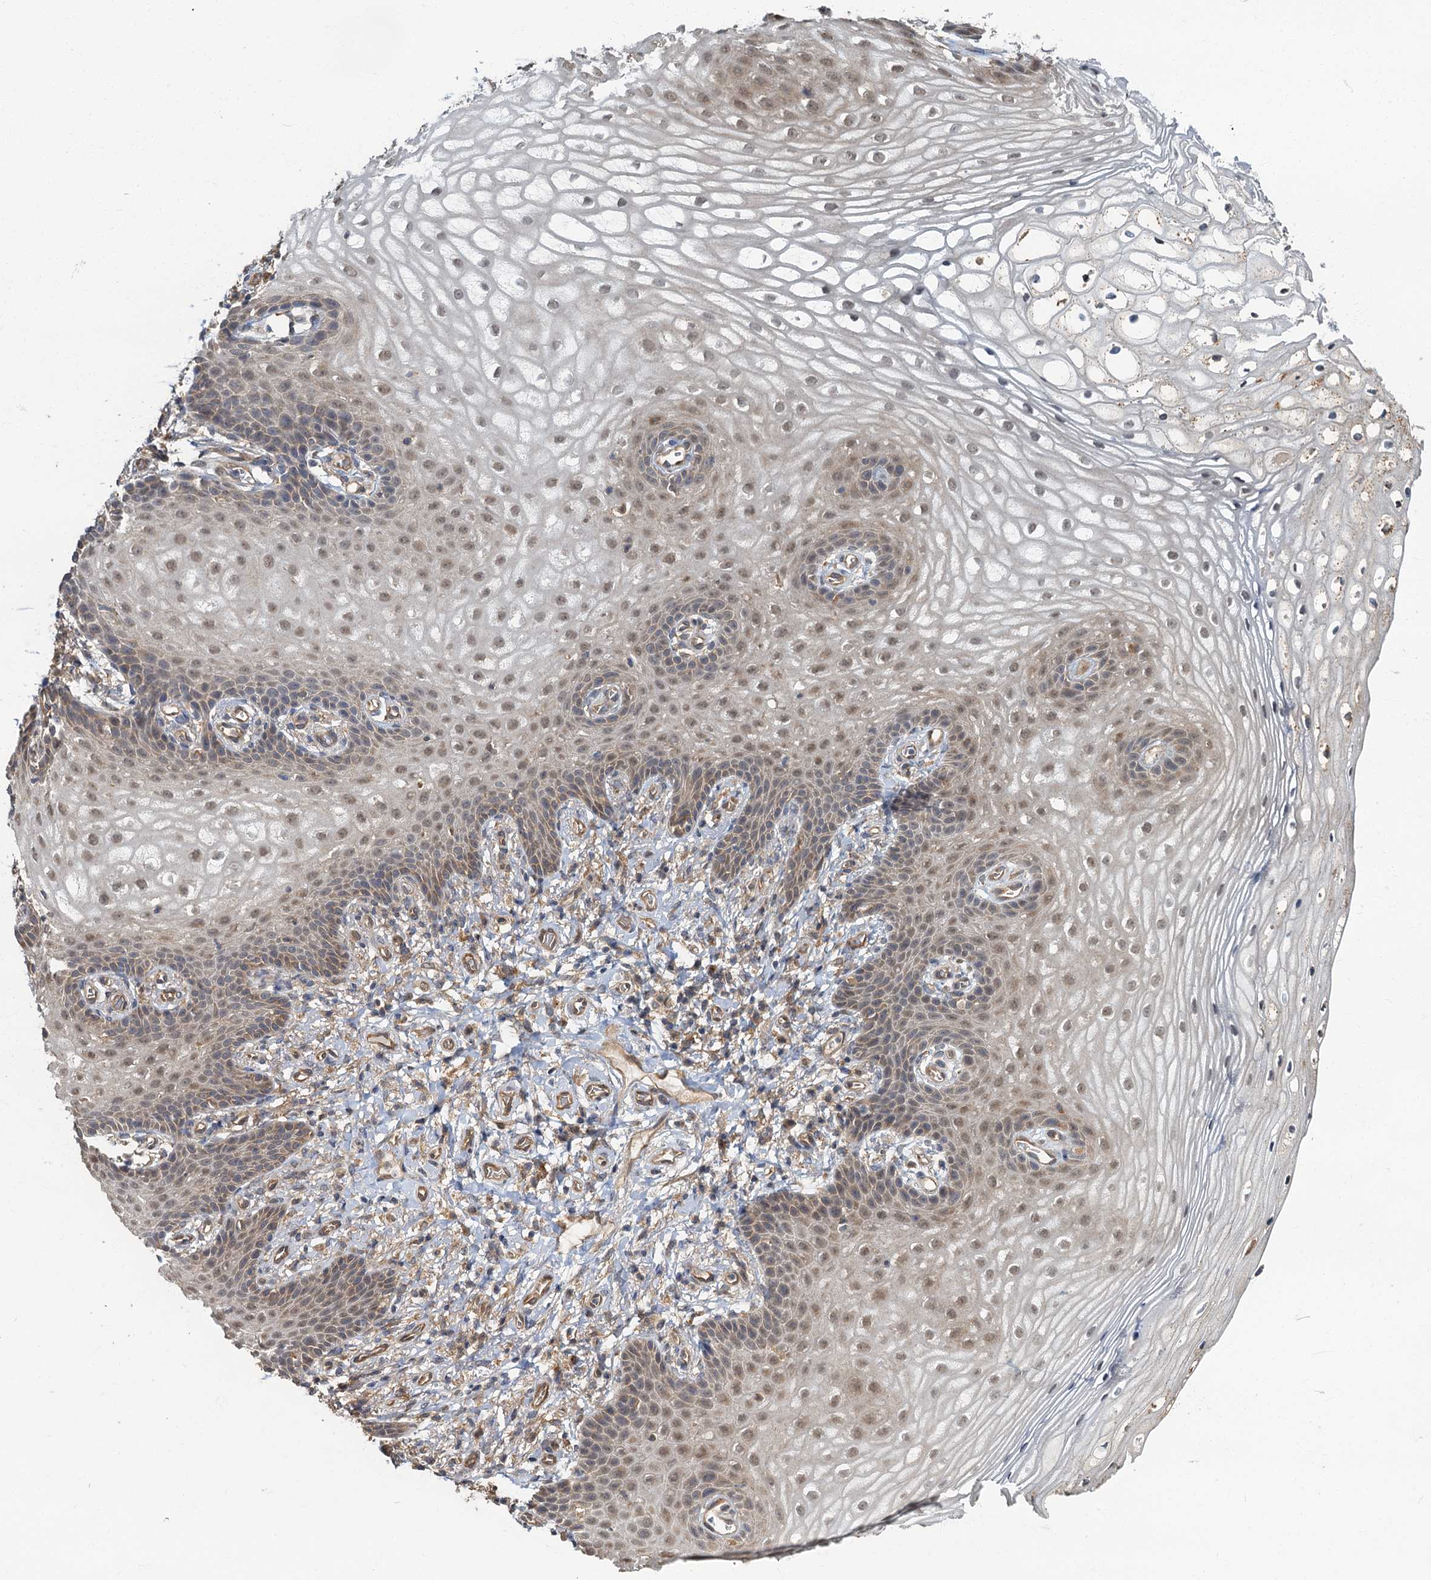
{"staining": {"intensity": "weak", "quantity": "25%-75%", "location": "cytoplasmic/membranous,nuclear"}, "tissue": "vagina", "cell_type": "Squamous epithelial cells", "image_type": "normal", "snomed": [{"axis": "morphology", "description": "Normal tissue, NOS"}, {"axis": "topography", "description": "Vagina"}], "caption": "Vagina stained with a brown dye exhibits weak cytoplasmic/membranous,nuclear positive positivity in about 25%-75% of squamous epithelial cells.", "gene": "TBCK", "patient": {"sex": "female", "age": 60}}